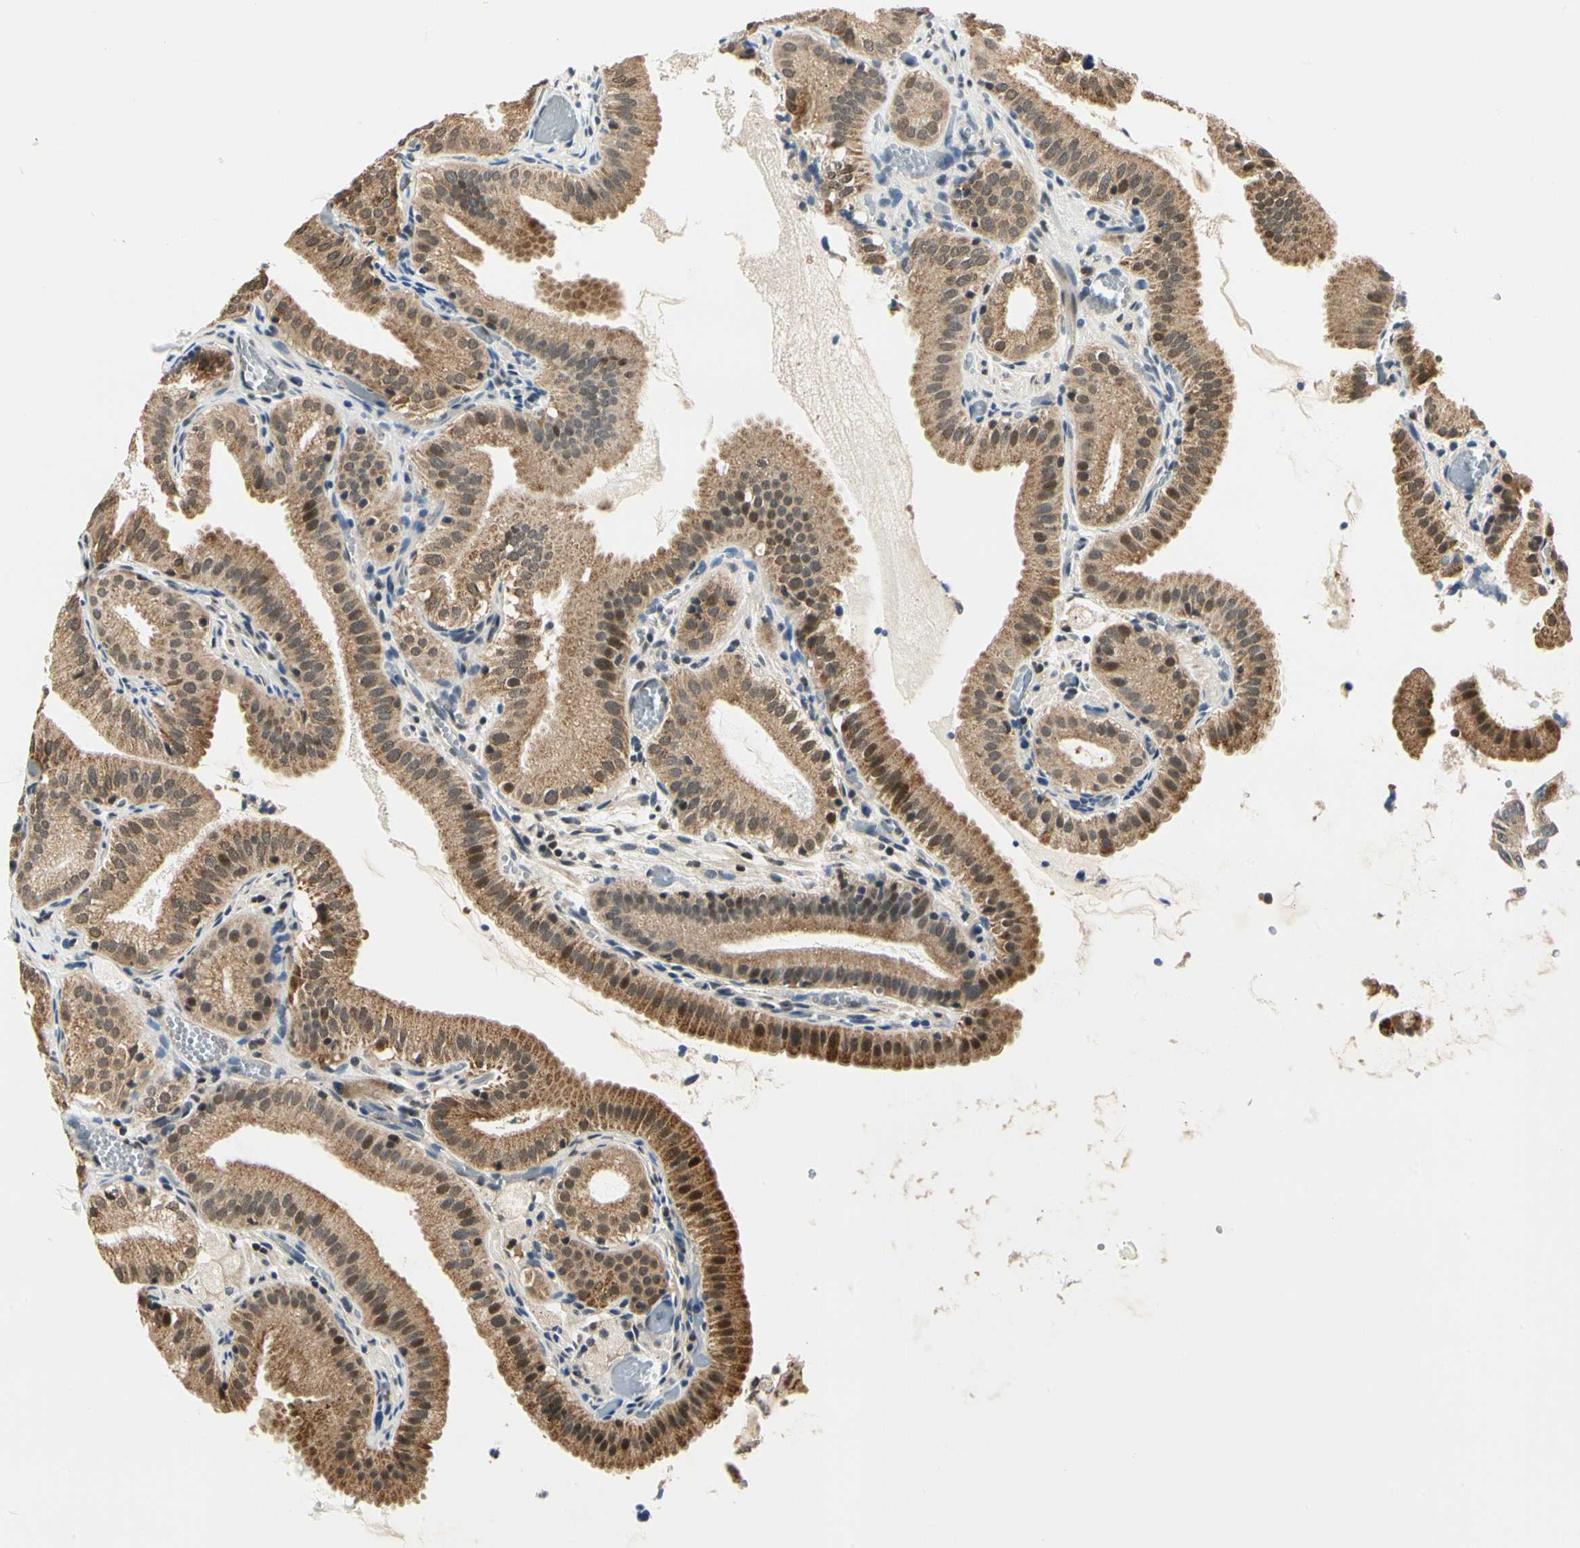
{"staining": {"intensity": "strong", "quantity": ">75%", "location": "cytoplasmic/membranous,nuclear"}, "tissue": "gallbladder", "cell_type": "Glandular cells", "image_type": "normal", "snomed": [{"axis": "morphology", "description": "Normal tissue, NOS"}, {"axis": "topography", "description": "Gallbladder"}], "caption": "Immunohistochemical staining of normal gallbladder demonstrates >75% levels of strong cytoplasmic/membranous,nuclear protein positivity in about >75% of glandular cells.", "gene": "PDK2", "patient": {"sex": "male", "age": 54}}